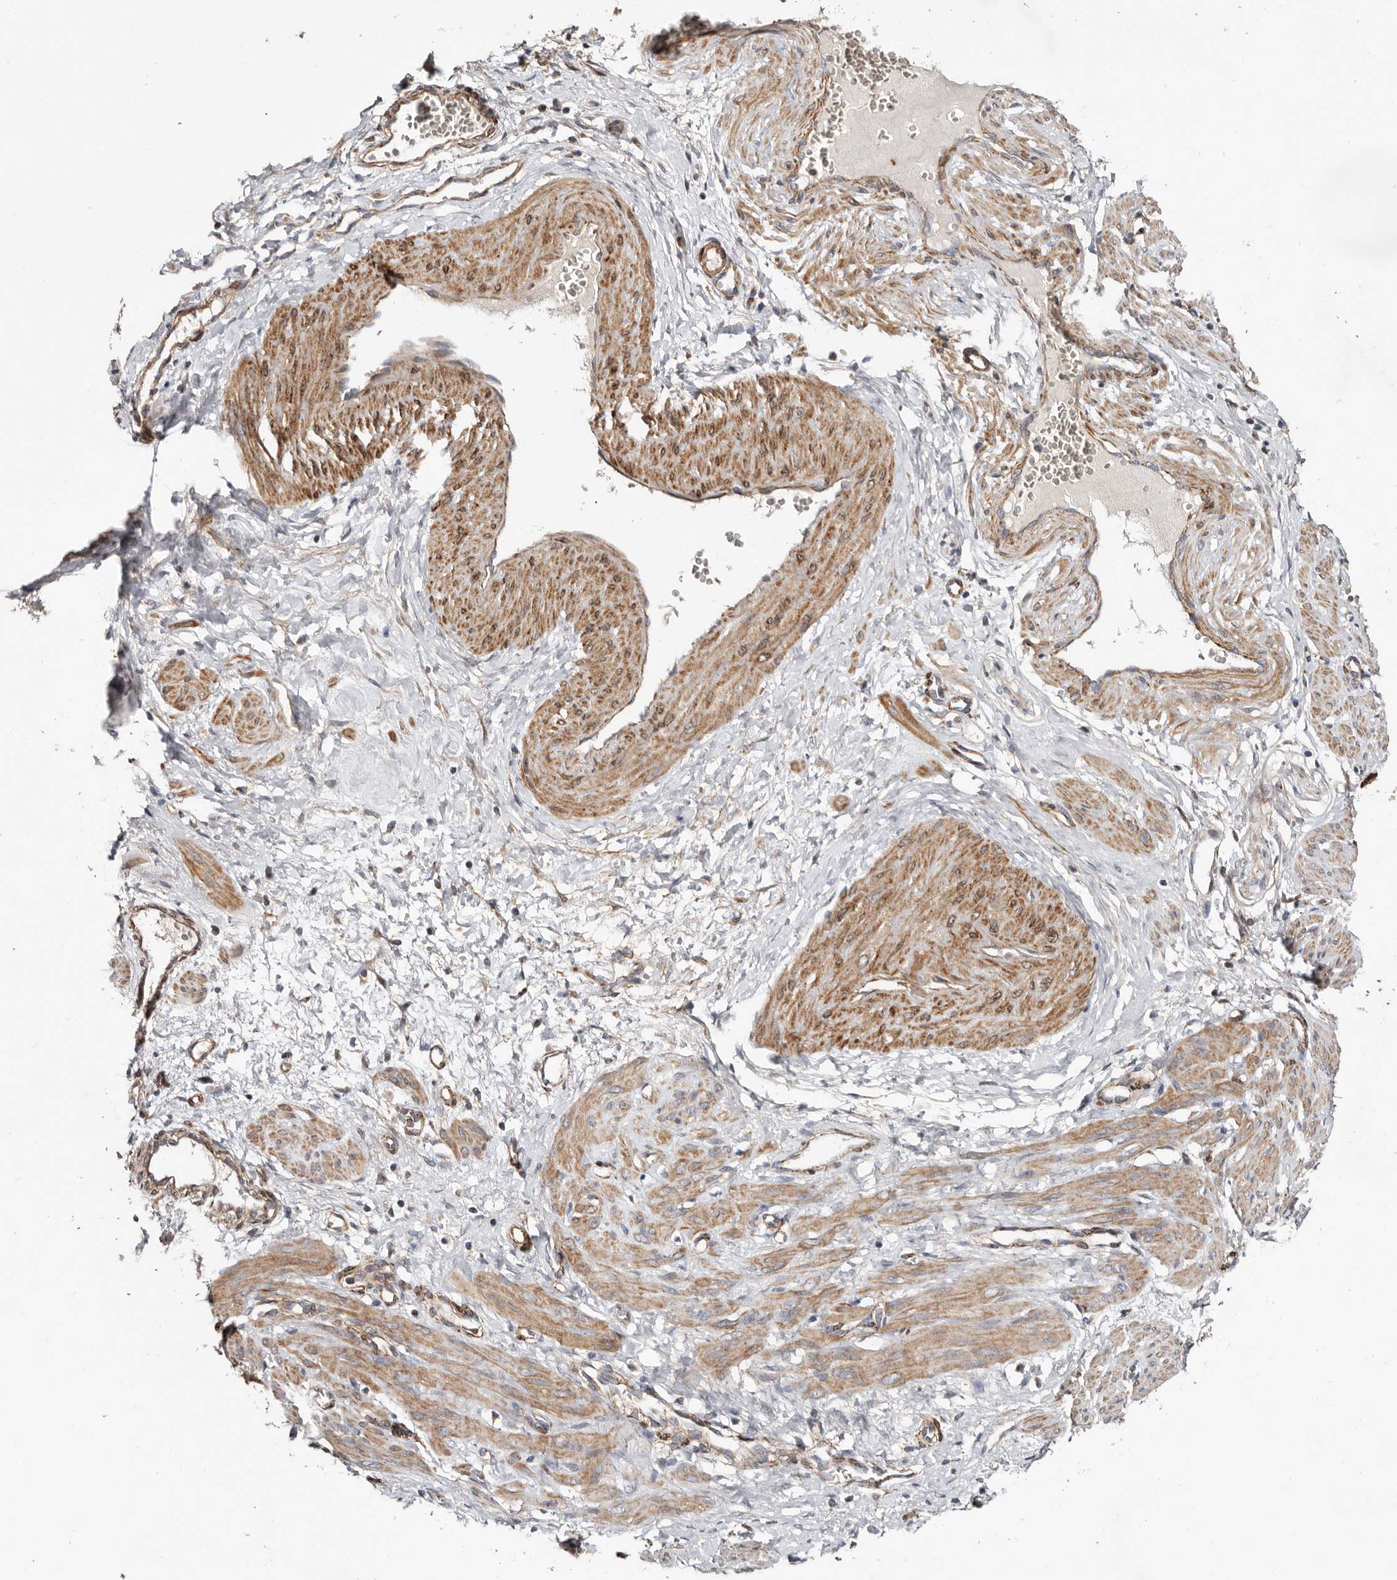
{"staining": {"intensity": "moderate", "quantity": ">75%", "location": "cytoplasmic/membranous"}, "tissue": "smooth muscle", "cell_type": "Smooth muscle cells", "image_type": "normal", "snomed": [{"axis": "morphology", "description": "Normal tissue, NOS"}, {"axis": "topography", "description": "Endometrium"}], "caption": "Protein positivity by IHC exhibits moderate cytoplasmic/membranous expression in about >75% of smooth muscle cells in unremarkable smooth muscle.", "gene": "PROKR1", "patient": {"sex": "female", "age": 33}}